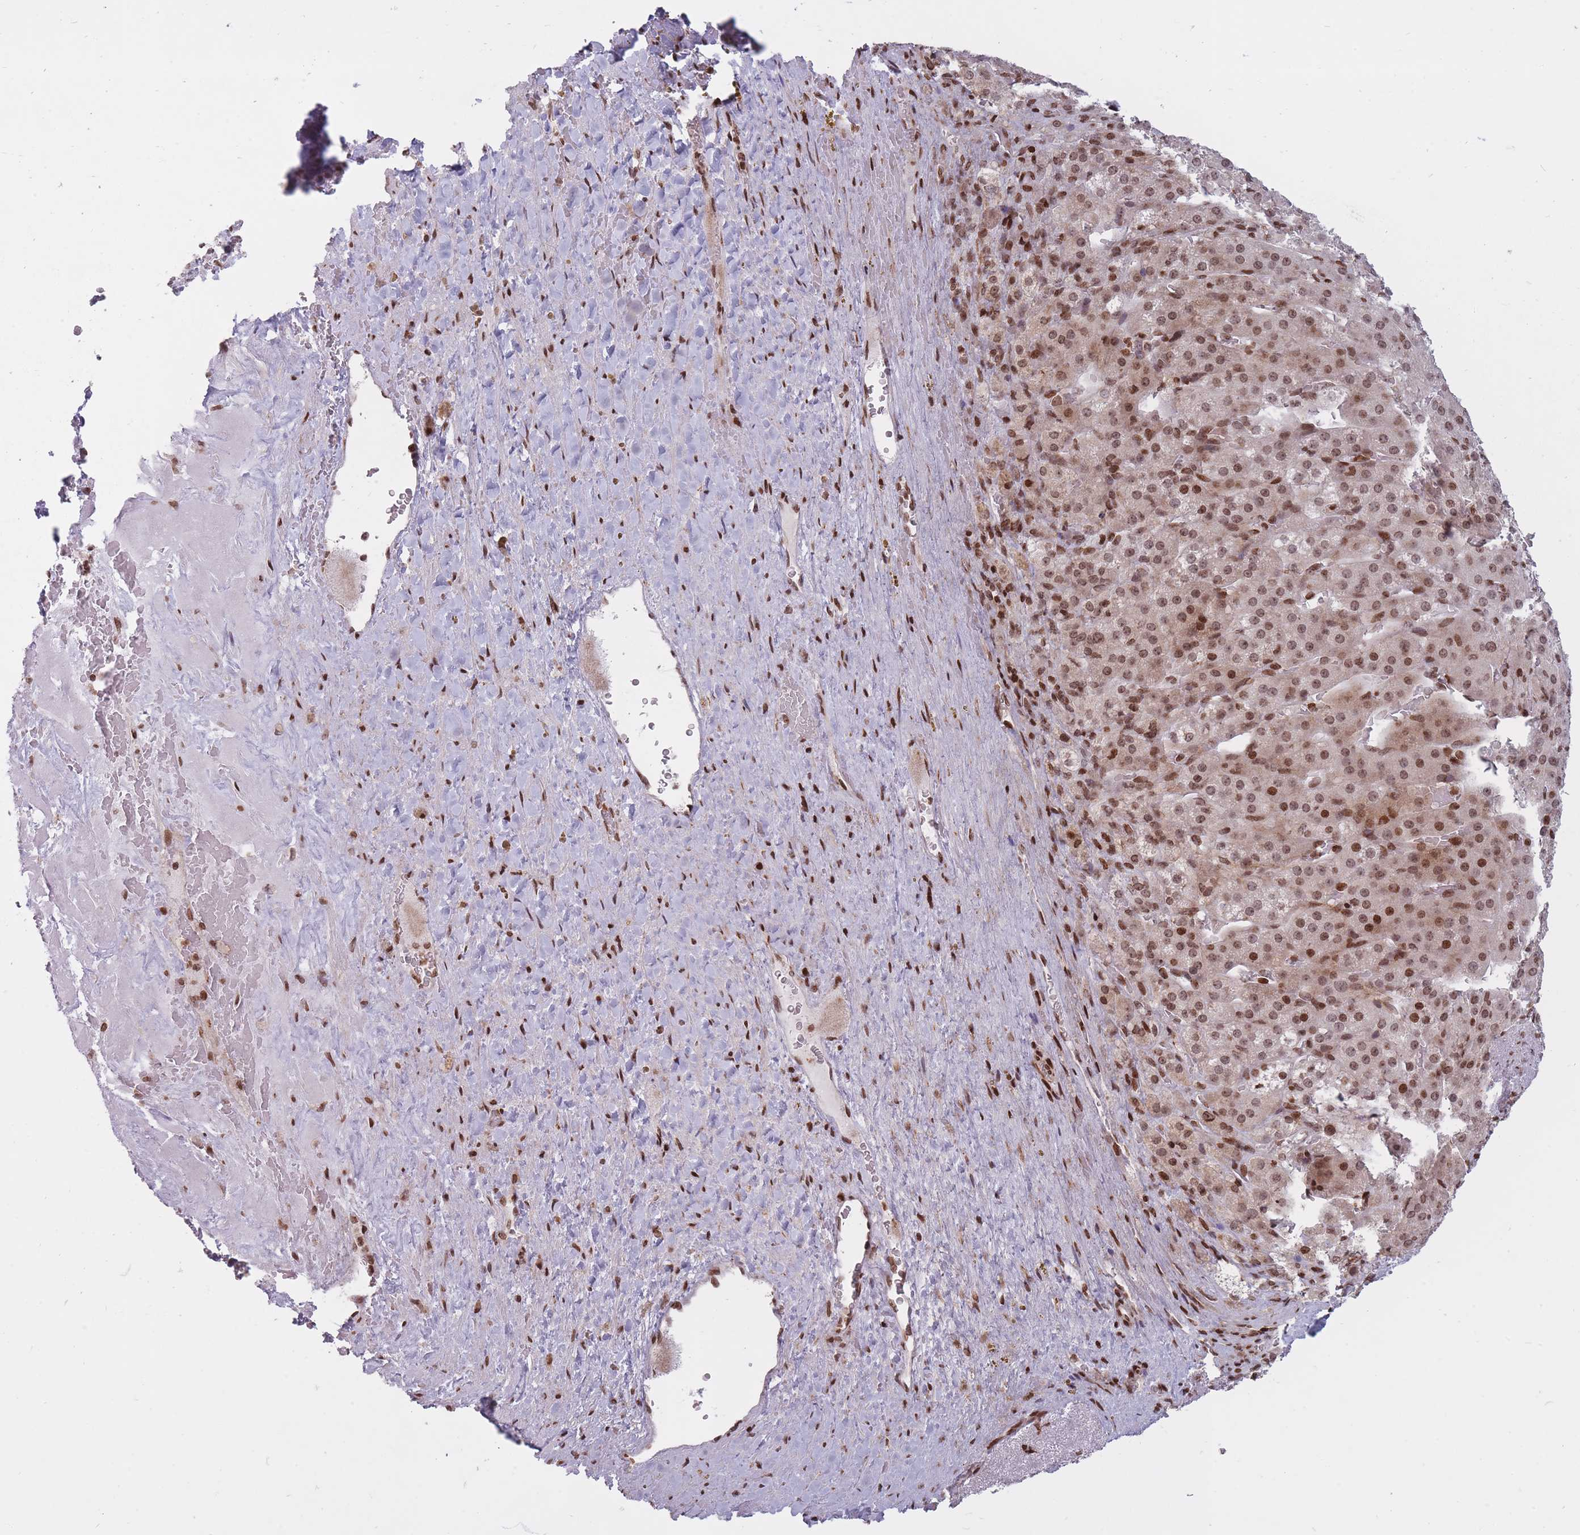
{"staining": {"intensity": "moderate", "quantity": "25%-75%", "location": "cytoplasmic/membranous,nuclear"}, "tissue": "adrenal gland", "cell_type": "Glandular cells", "image_type": "normal", "snomed": [{"axis": "morphology", "description": "Normal tissue, NOS"}, {"axis": "topography", "description": "Adrenal gland"}], "caption": "IHC (DAB) staining of normal human adrenal gland shows moderate cytoplasmic/membranous,nuclear protein staining in approximately 25%-75% of glandular cells. (brown staining indicates protein expression, while blue staining denotes nuclei).", "gene": "TMC6", "patient": {"sex": "female", "age": 41}}